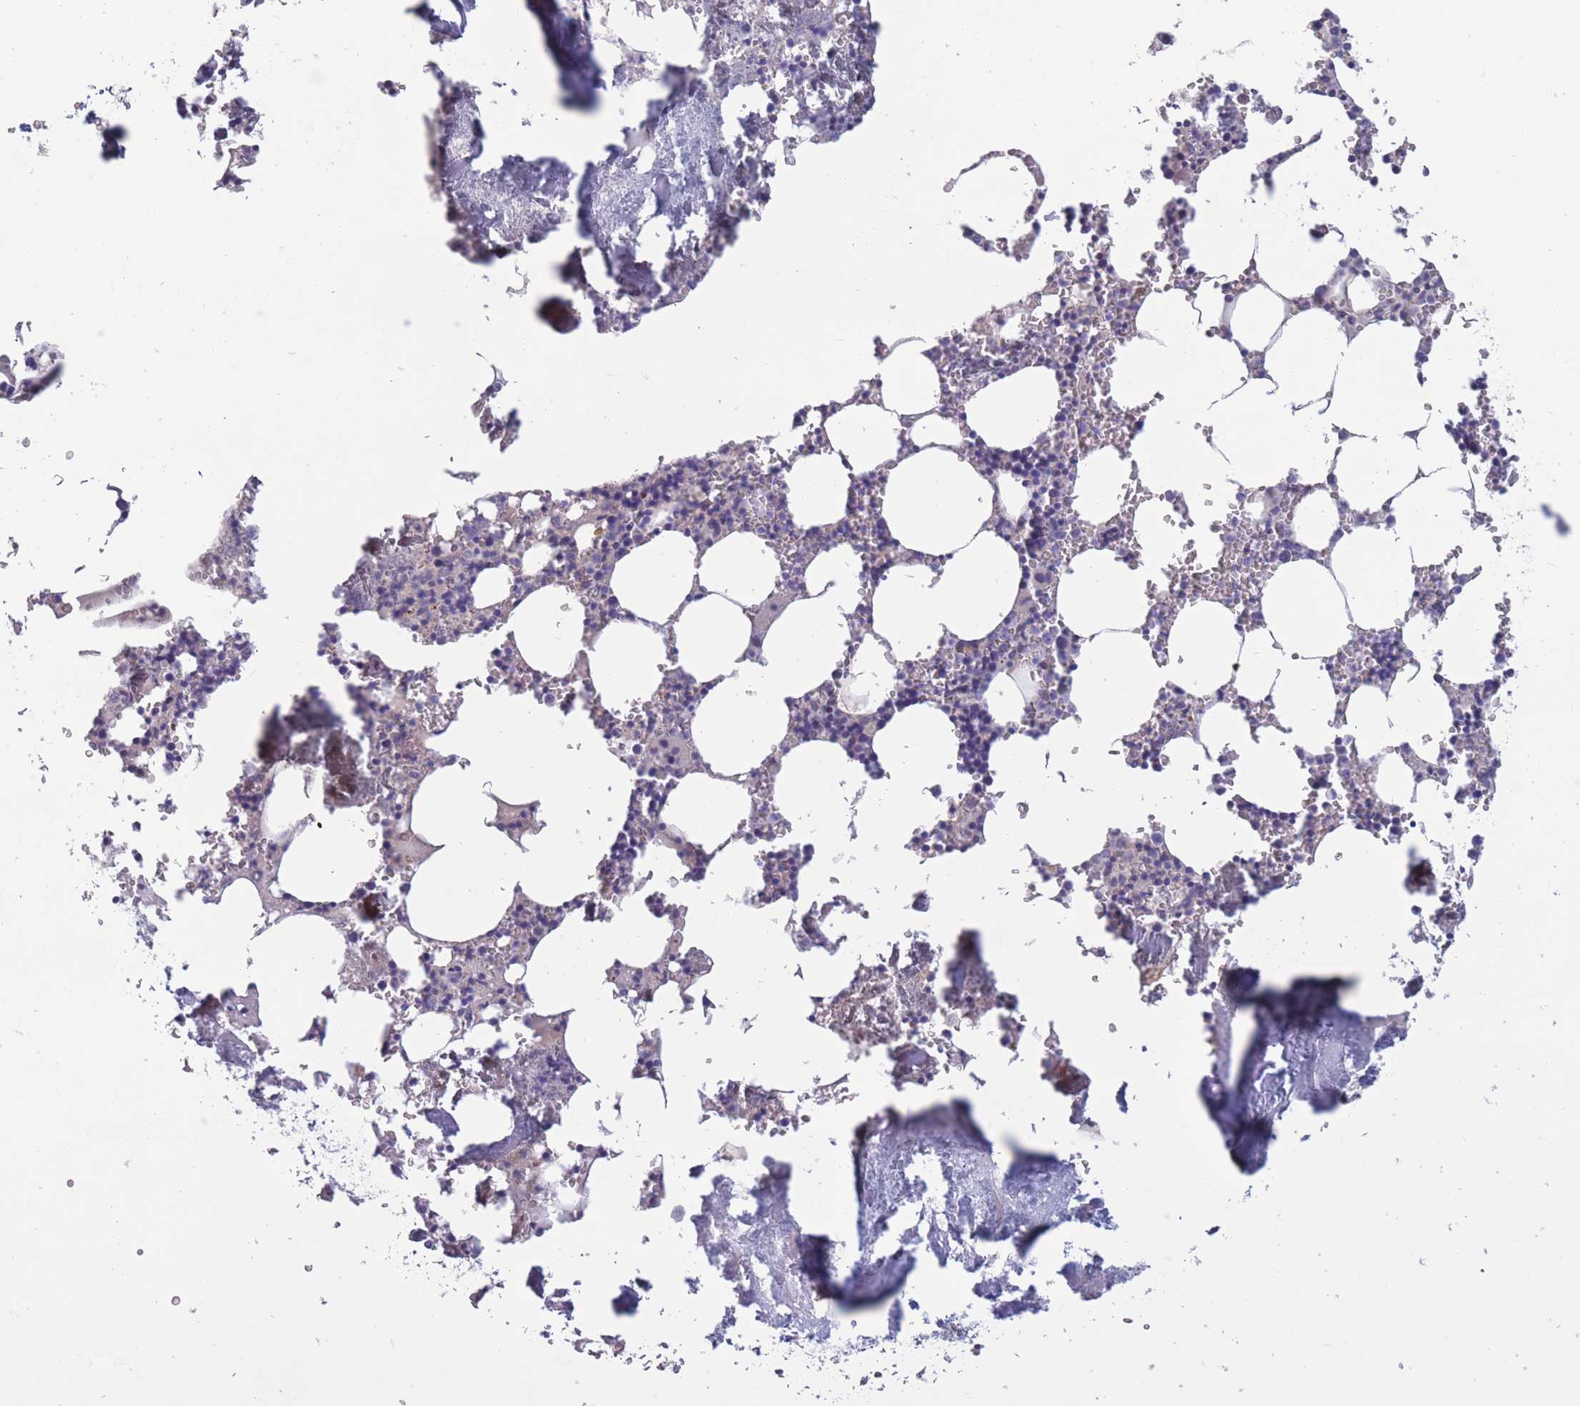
{"staining": {"intensity": "negative", "quantity": "none", "location": "none"}, "tissue": "bone marrow", "cell_type": "Hematopoietic cells", "image_type": "normal", "snomed": [{"axis": "morphology", "description": "Normal tissue, NOS"}, {"axis": "topography", "description": "Bone marrow"}], "caption": "An IHC image of normal bone marrow is shown. There is no staining in hematopoietic cells of bone marrow.", "gene": "OR4C5", "patient": {"sex": "male", "age": 54}}